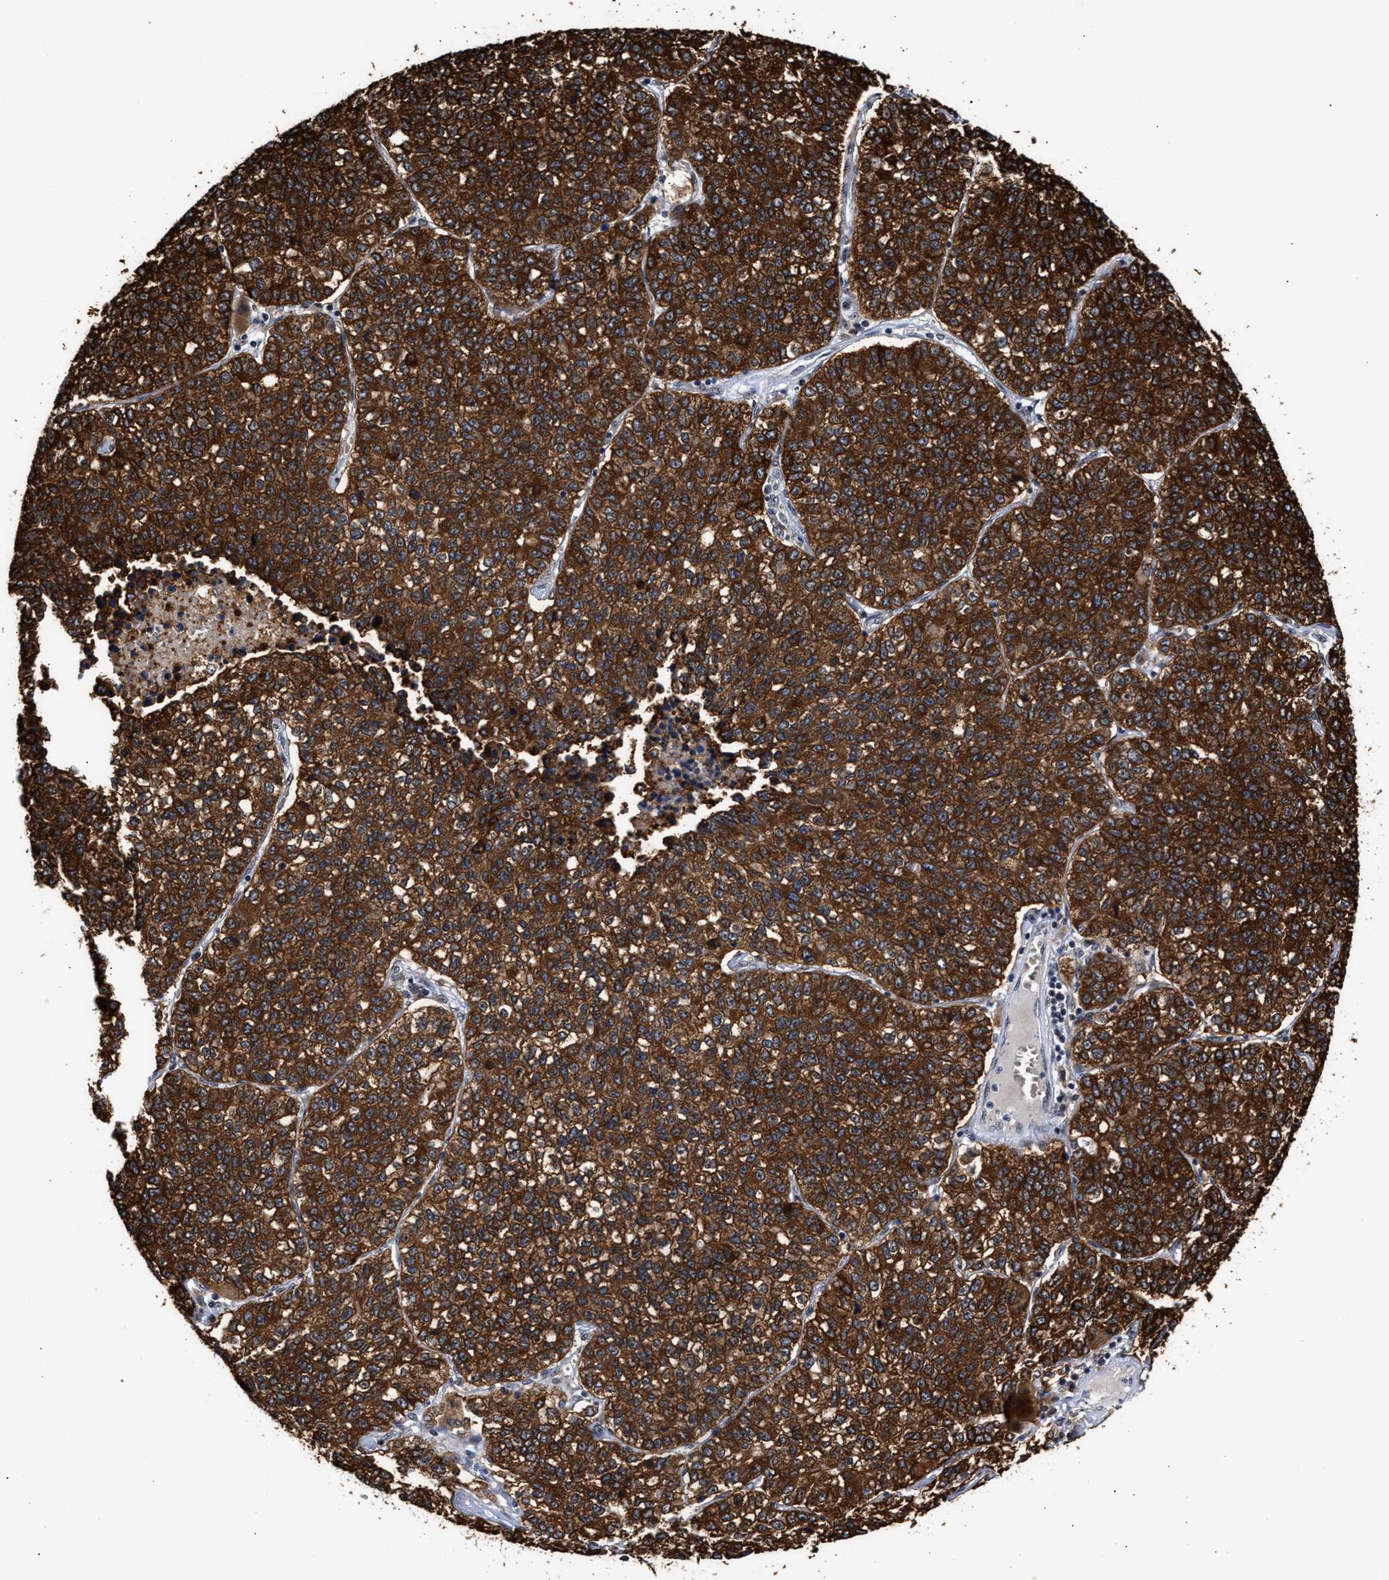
{"staining": {"intensity": "strong", "quantity": ">75%", "location": "cytoplasmic/membranous"}, "tissue": "lung cancer", "cell_type": "Tumor cells", "image_type": "cancer", "snomed": [{"axis": "morphology", "description": "Adenocarcinoma, NOS"}, {"axis": "topography", "description": "Lung"}], "caption": "Protein staining displays strong cytoplasmic/membranous staining in about >75% of tumor cells in adenocarcinoma (lung).", "gene": "CLIP2", "patient": {"sex": "male", "age": 49}}